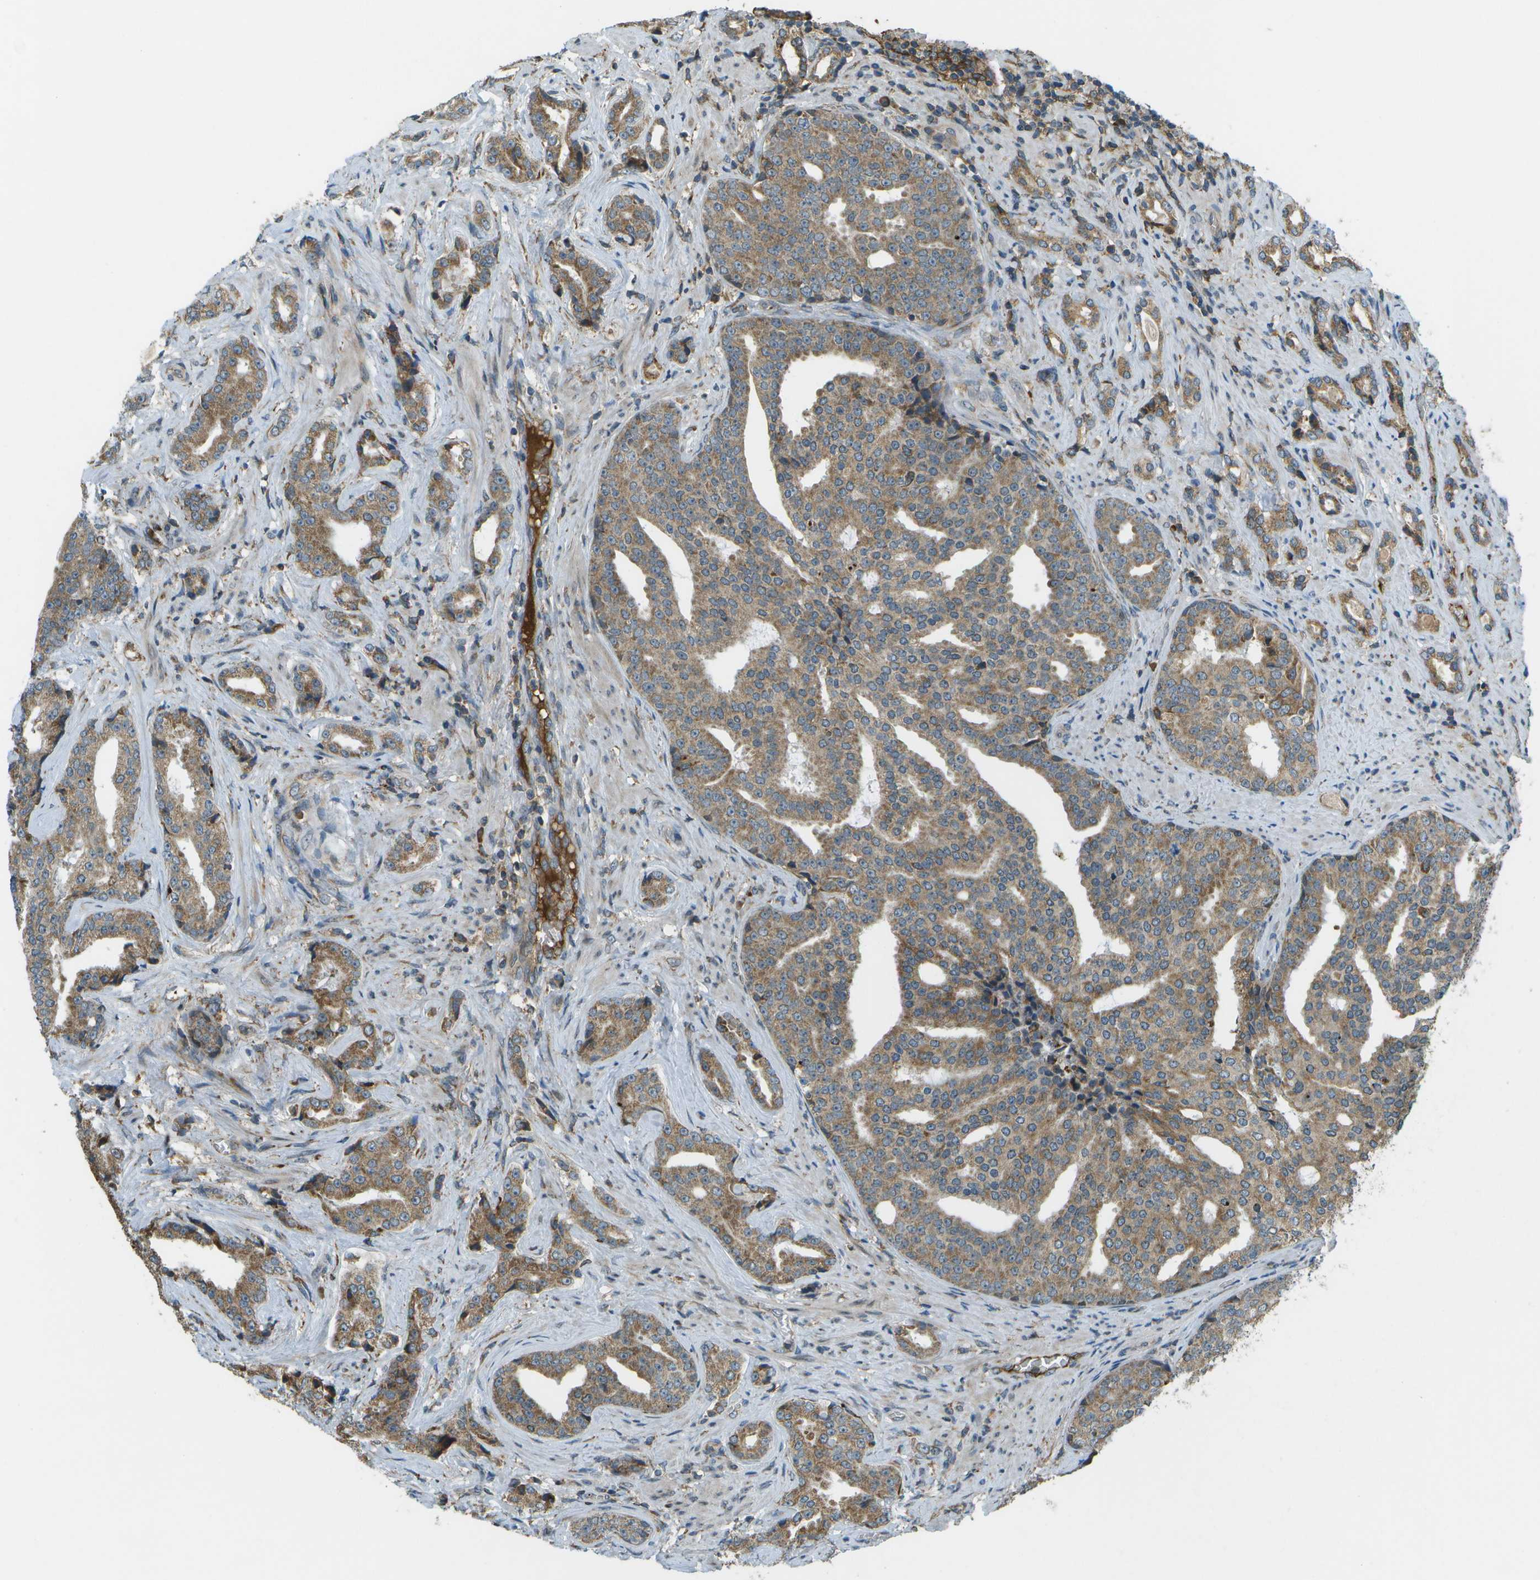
{"staining": {"intensity": "moderate", "quantity": ">75%", "location": "cytoplasmic/membranous"}, "tissue": "prostate cancer", "cell_type": "Tumor cells", "image_type": "cancer", "snomed": [{"axis": "morphology", "description": "Adenocarcinoma, High grade"}, {"axis": "topography", "description": "Prostate"}], "caption": "An IHC image of neoplastic tissue is shown. Protein staining in brown shows moderate cytoplasmic/membranous positivity in prostate cancer within tumor cells. The protein is shown in brown color, while the nuclei are stained blue.", "gene": "USP30", "patient": {"sex": "male", "age": 71}}